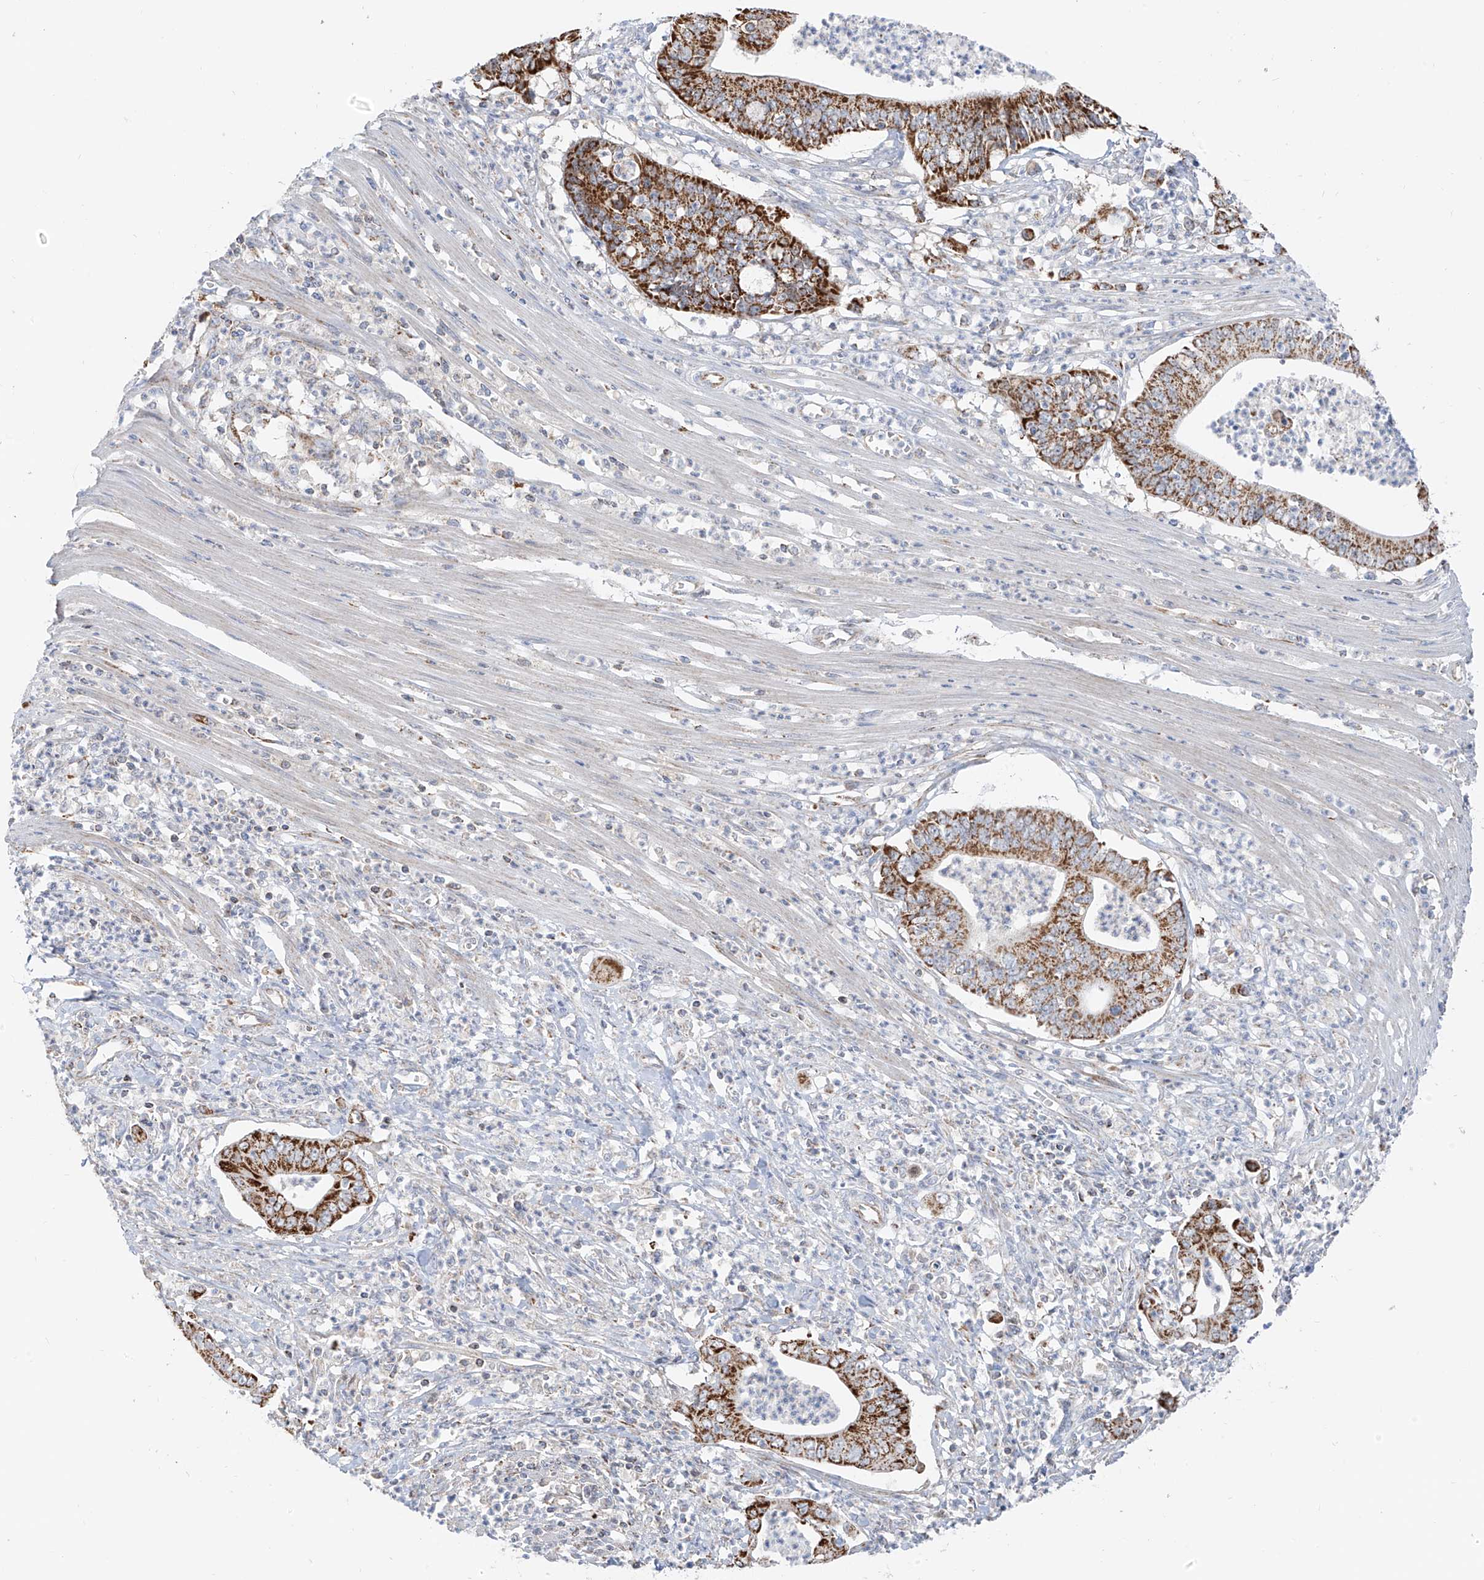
{"staining": {"intensity": "strong", "quantity": ">75%", "location": "cytoplasmic/membranous"}, "tissue": "pancreatic cancer", "cell_type": "Tumor cells", "image_type": "cancer", "snomed": [{"axis": "morphology", "description": "Adenocarcinoma, NOS"}, {"axis": "topography", "description": "Pancreas"}], "caption": "Pancreatic cancer was stained to show a protein in brown. There is high levels of strong cytoplasmic/membranous staining in about >75% of tumor cells.", "gene": "ETHE1", "patient": {"sex": "male", "age": 69}}